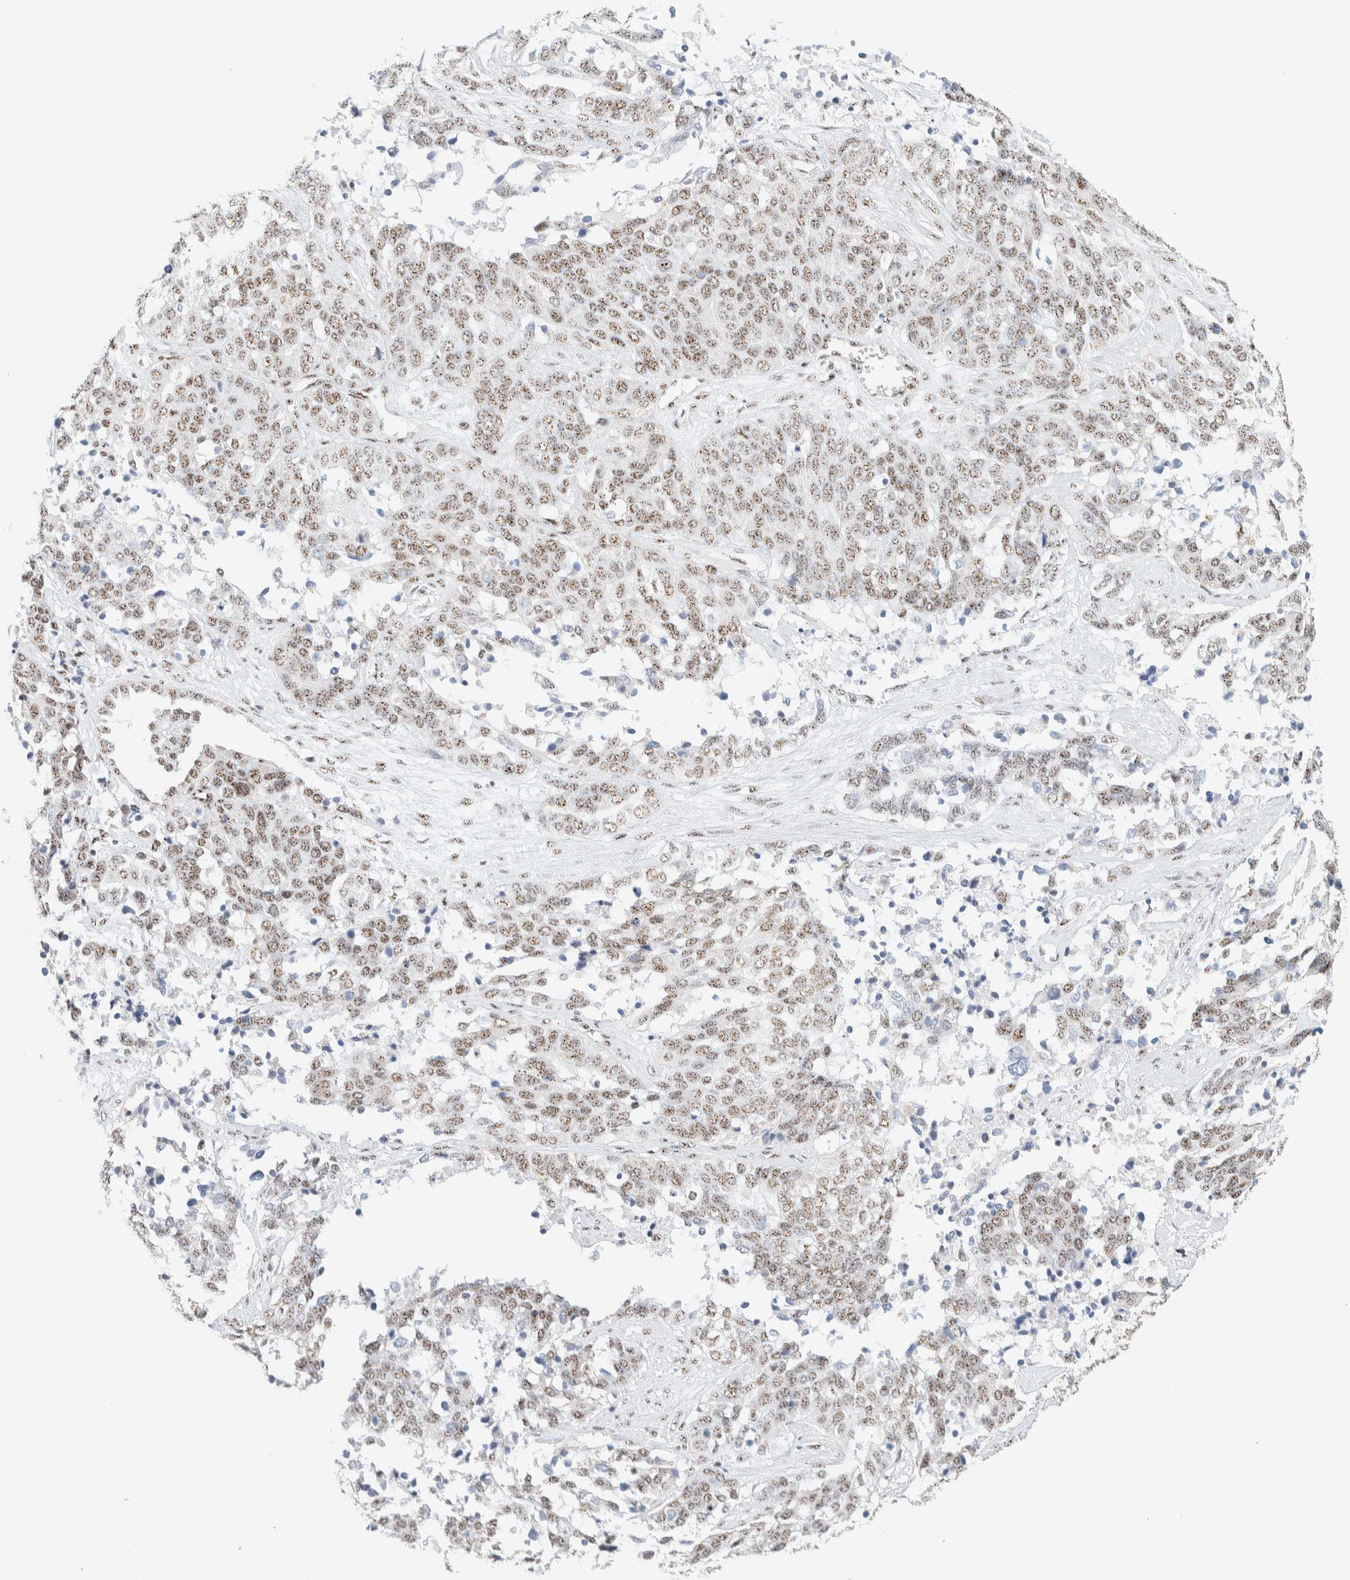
{"staining": {"intensity": "weak", "quantity": ">75%", "location": "nuclear"}, "tissue": "ovarian cancer", "cell_type": "Tumor cells", "image_type": "cancer", "snomed": [{"axis": "morphology", "description": "Cystadenocarcinoma, serous, NOS"}, {"axis": "topography", "description": "Ovary"}], "caption": "Protein staining shows weak nuclear expression in approximately >75% of tumor cells in serous cystadenocarcinoma (ovarian). Using DAB (brown) and hematoxylin (blue) stains, captured at high magnification using brightfield microscopy.", "gene": "SON", "patient": {"sex": "female", "age": 44}}